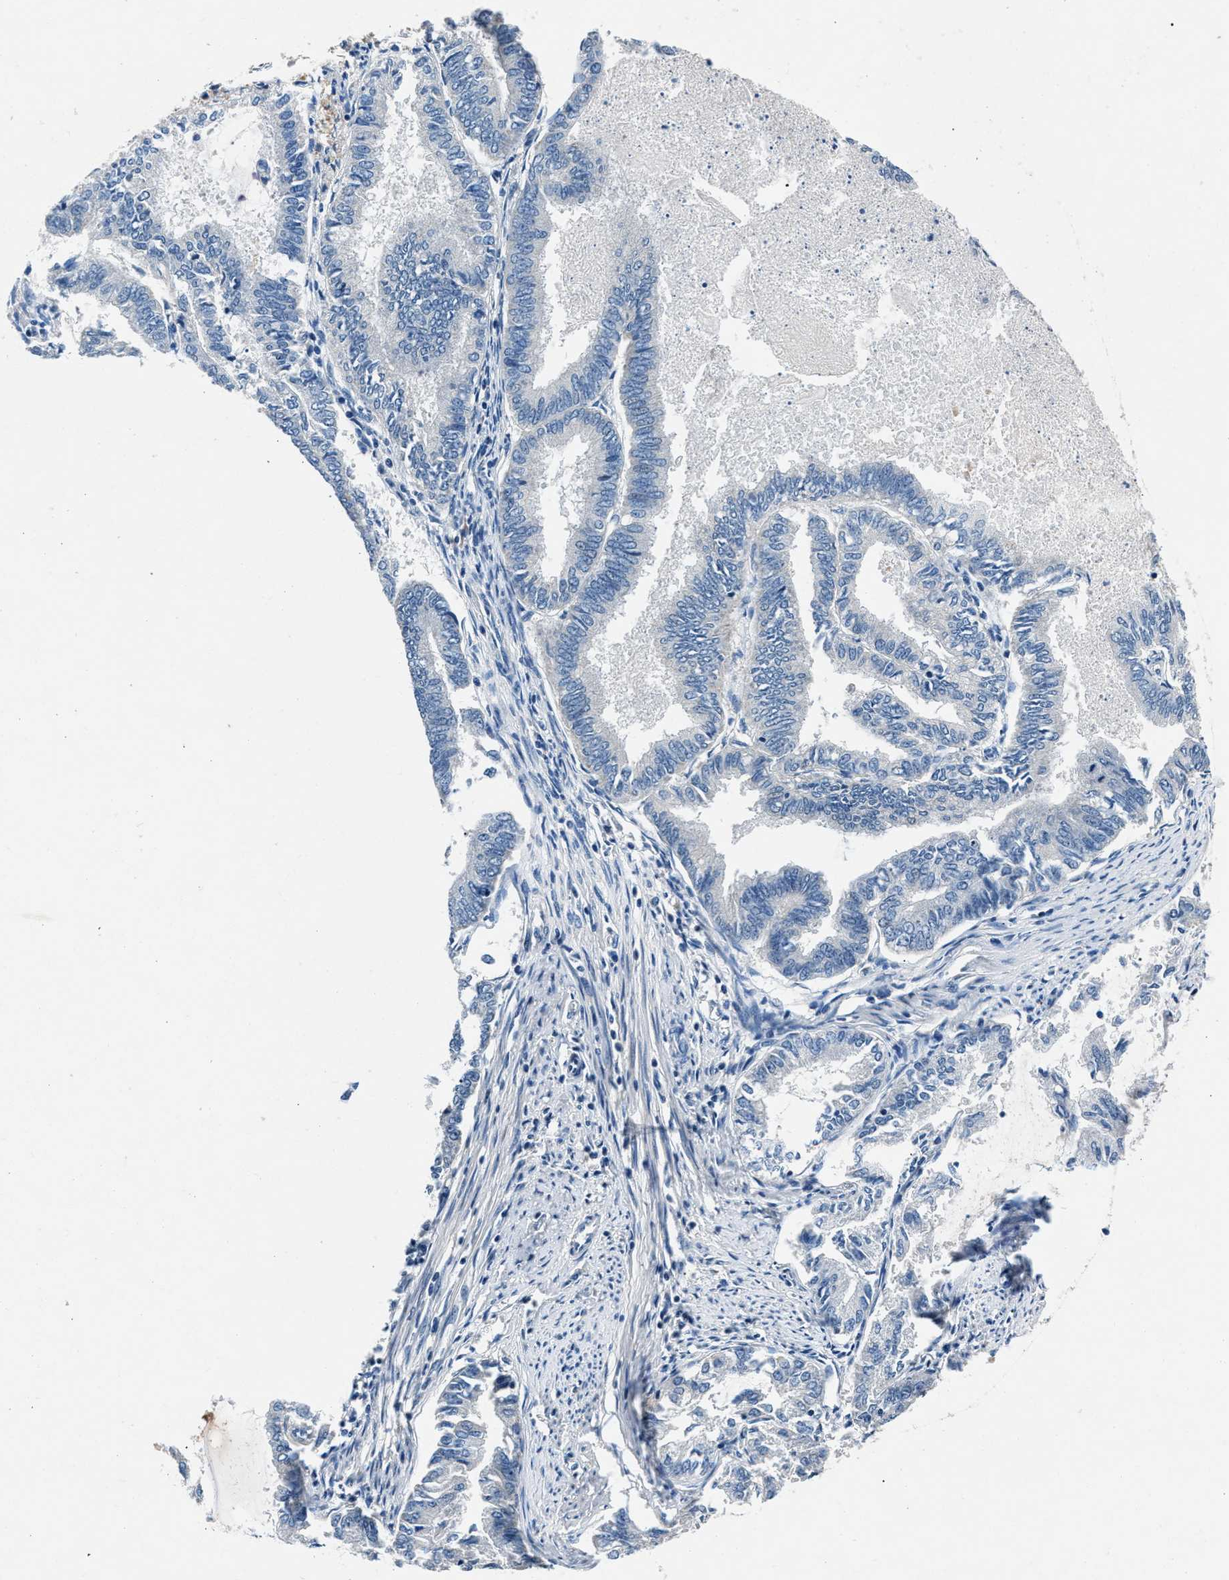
{"staining": {"intensity": "negative", "quantity": "none", "location": "none"}, "tissue": "endometrial cancer", "cell_type": "Tumor cells", "image_type": "cancer", "snomed": [{"axis": "morphology", "description": "Adenocarcinoma, NOS"}, {"axis": "topography", "description": "Endometrium"}], "caption": "High magnification brightfield microscopy of endometrial cancer stained with DAB (3,3'-diaminobenzidine) (brown) and counterstained with hematoxylin (blue): tumor cells show no significant expression.", "gene": "DENND6B", "patient": {"sex": "female", "age": 86}}